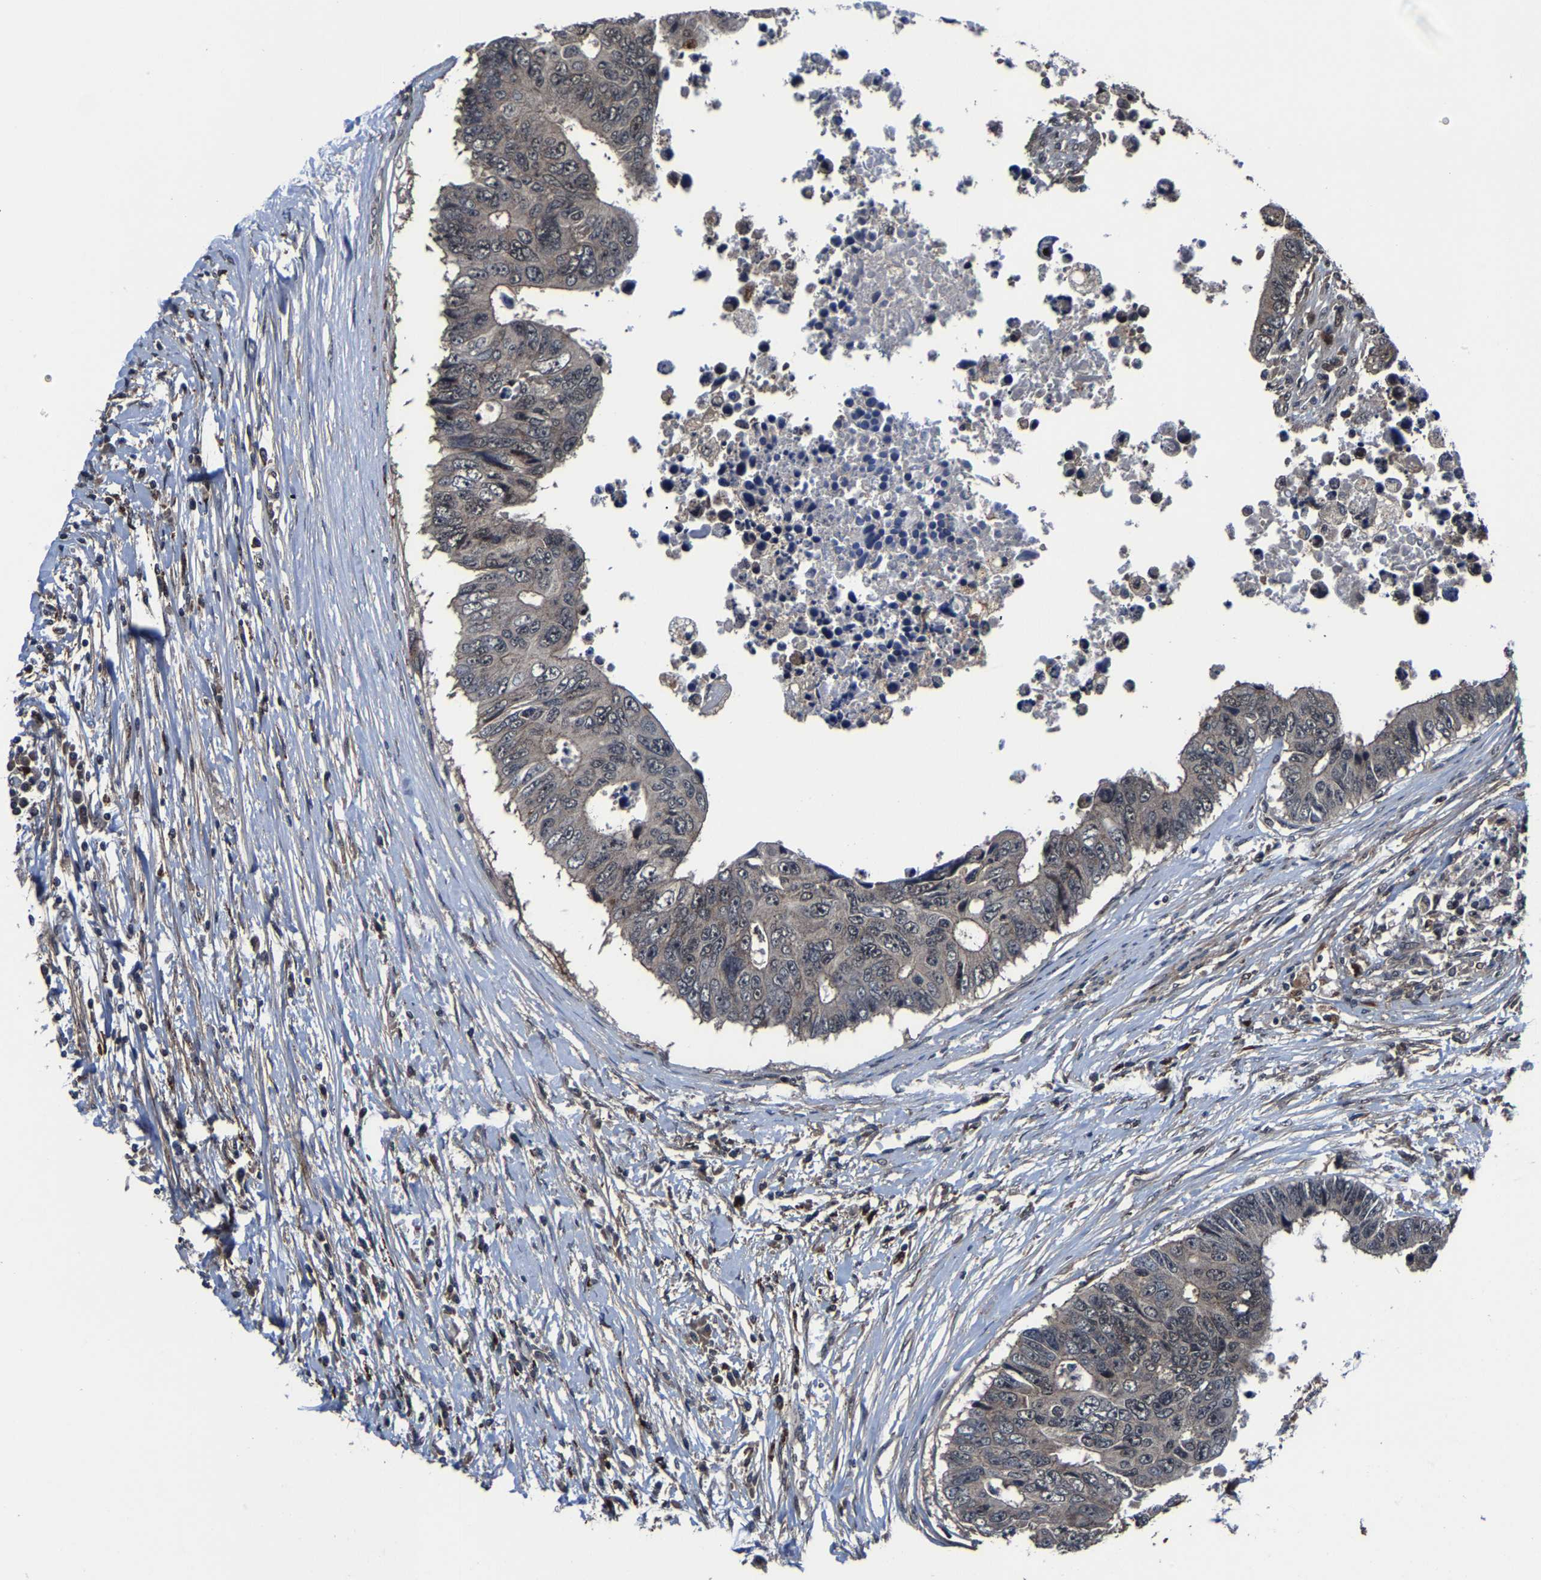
{"staining": {"intensity": "weak", "quantity": ">75%", "location": "cytoplasmic/membranous,nuclear"}, "tissue": "colorectal cancer", "cell_type": "Tumor cells", "image_type": "cancer", "snomed": [{"axis": "morphology", "description": "Adenocarcinoma, NOS"}, {"axis": "topography", "description": "Rectum"}], "caption": "Human adenocarcinoma (colorectal) stained with a protein marker displays weak staining in tumor cells.", "gene": "ZCCHC7", "patient": {"sex": "male", "age": 84}}